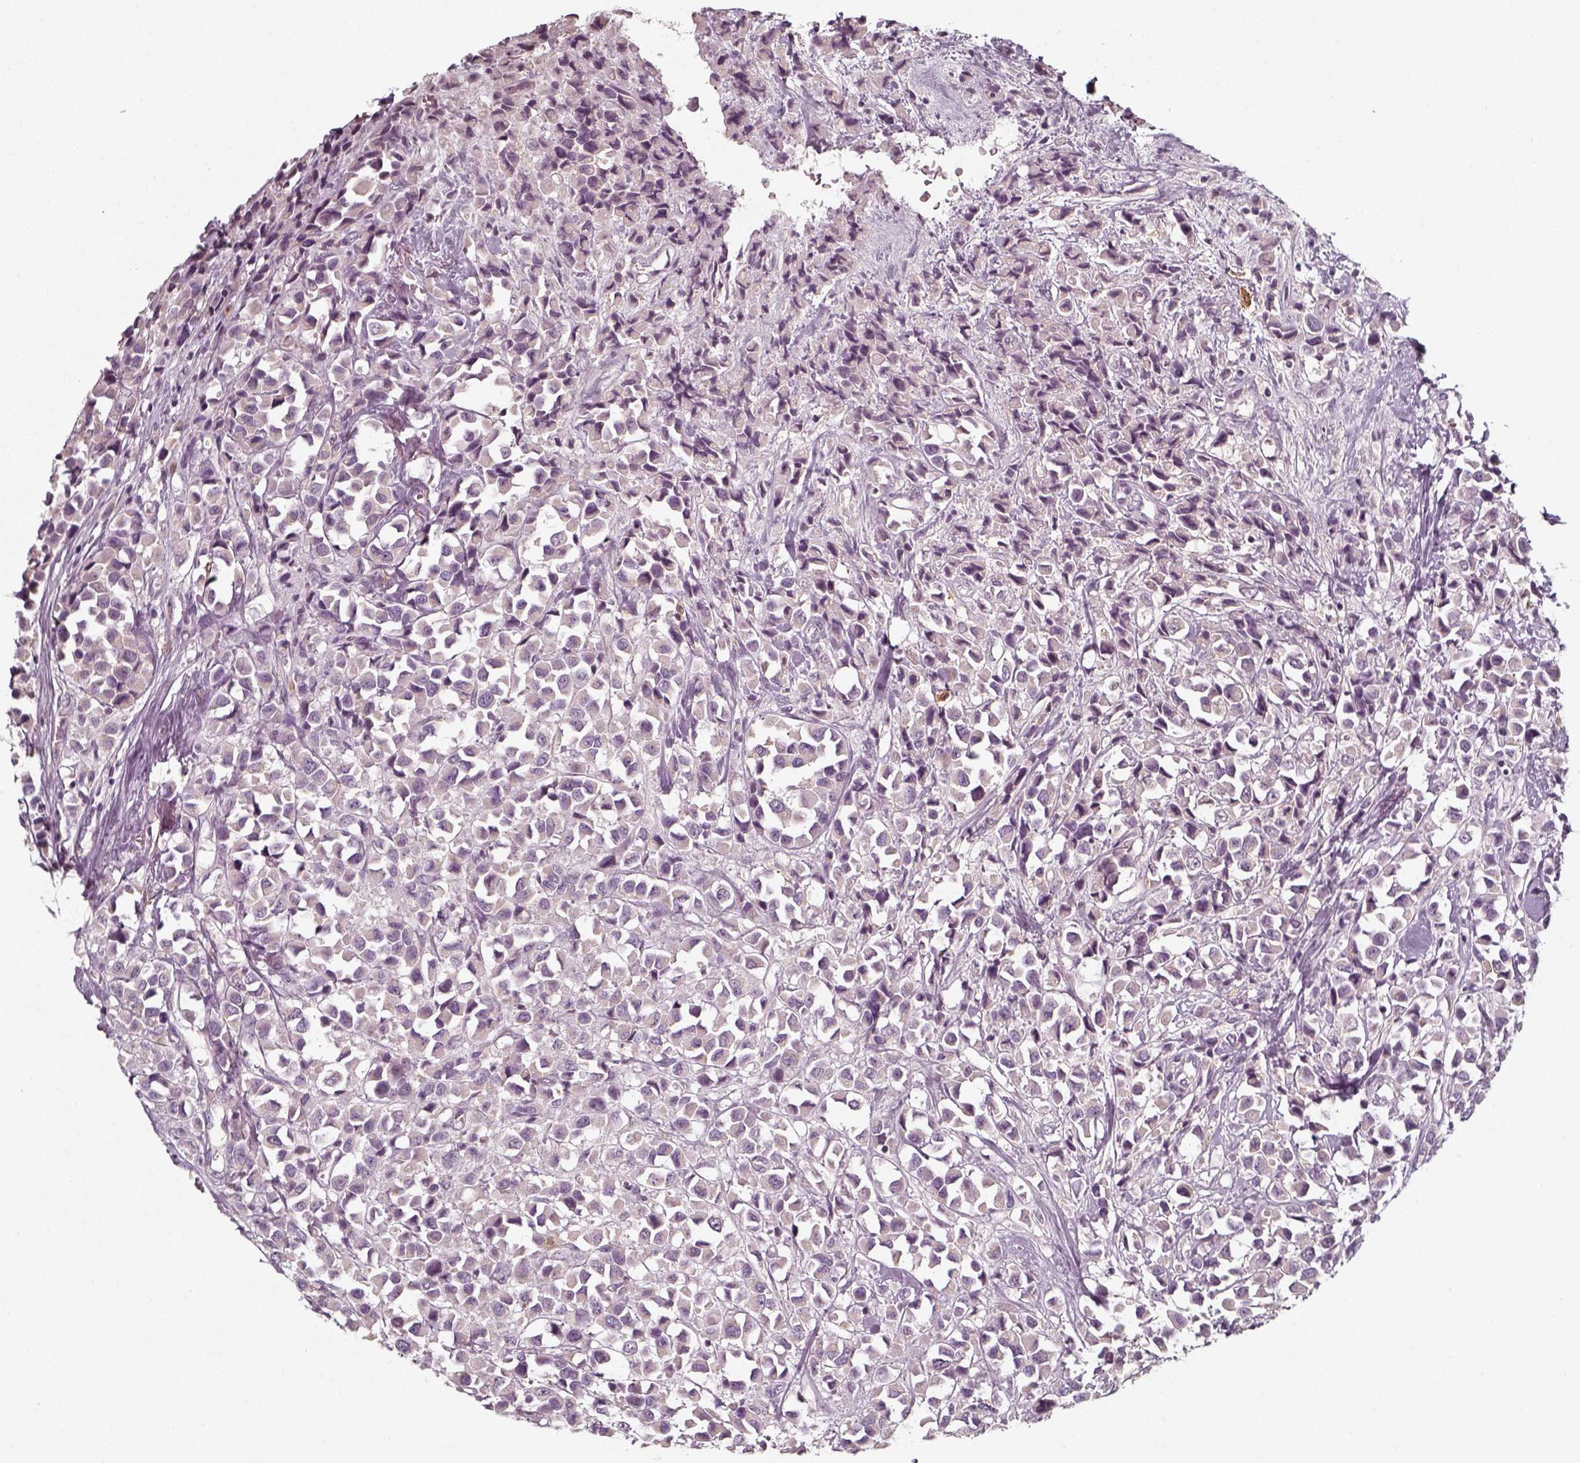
{"staining": {"intensity": "negative", "quantity": "none", "location": "none"}, "tissue": "breast cancer", "cell_type": "Tumor cells", "image_type": "cancer", "snomed": [{"axis": "morphology", "description": "Duct carcinoma"}, {"axis": "topography", "description": "Breast"}], "caption": "IHC of human breast cancer (infiltrating ductal carcinoma) demonstrates no expression in tumor cells.", "gene": "UNC13D", "patient": {"sex": "female", "age": 61}}